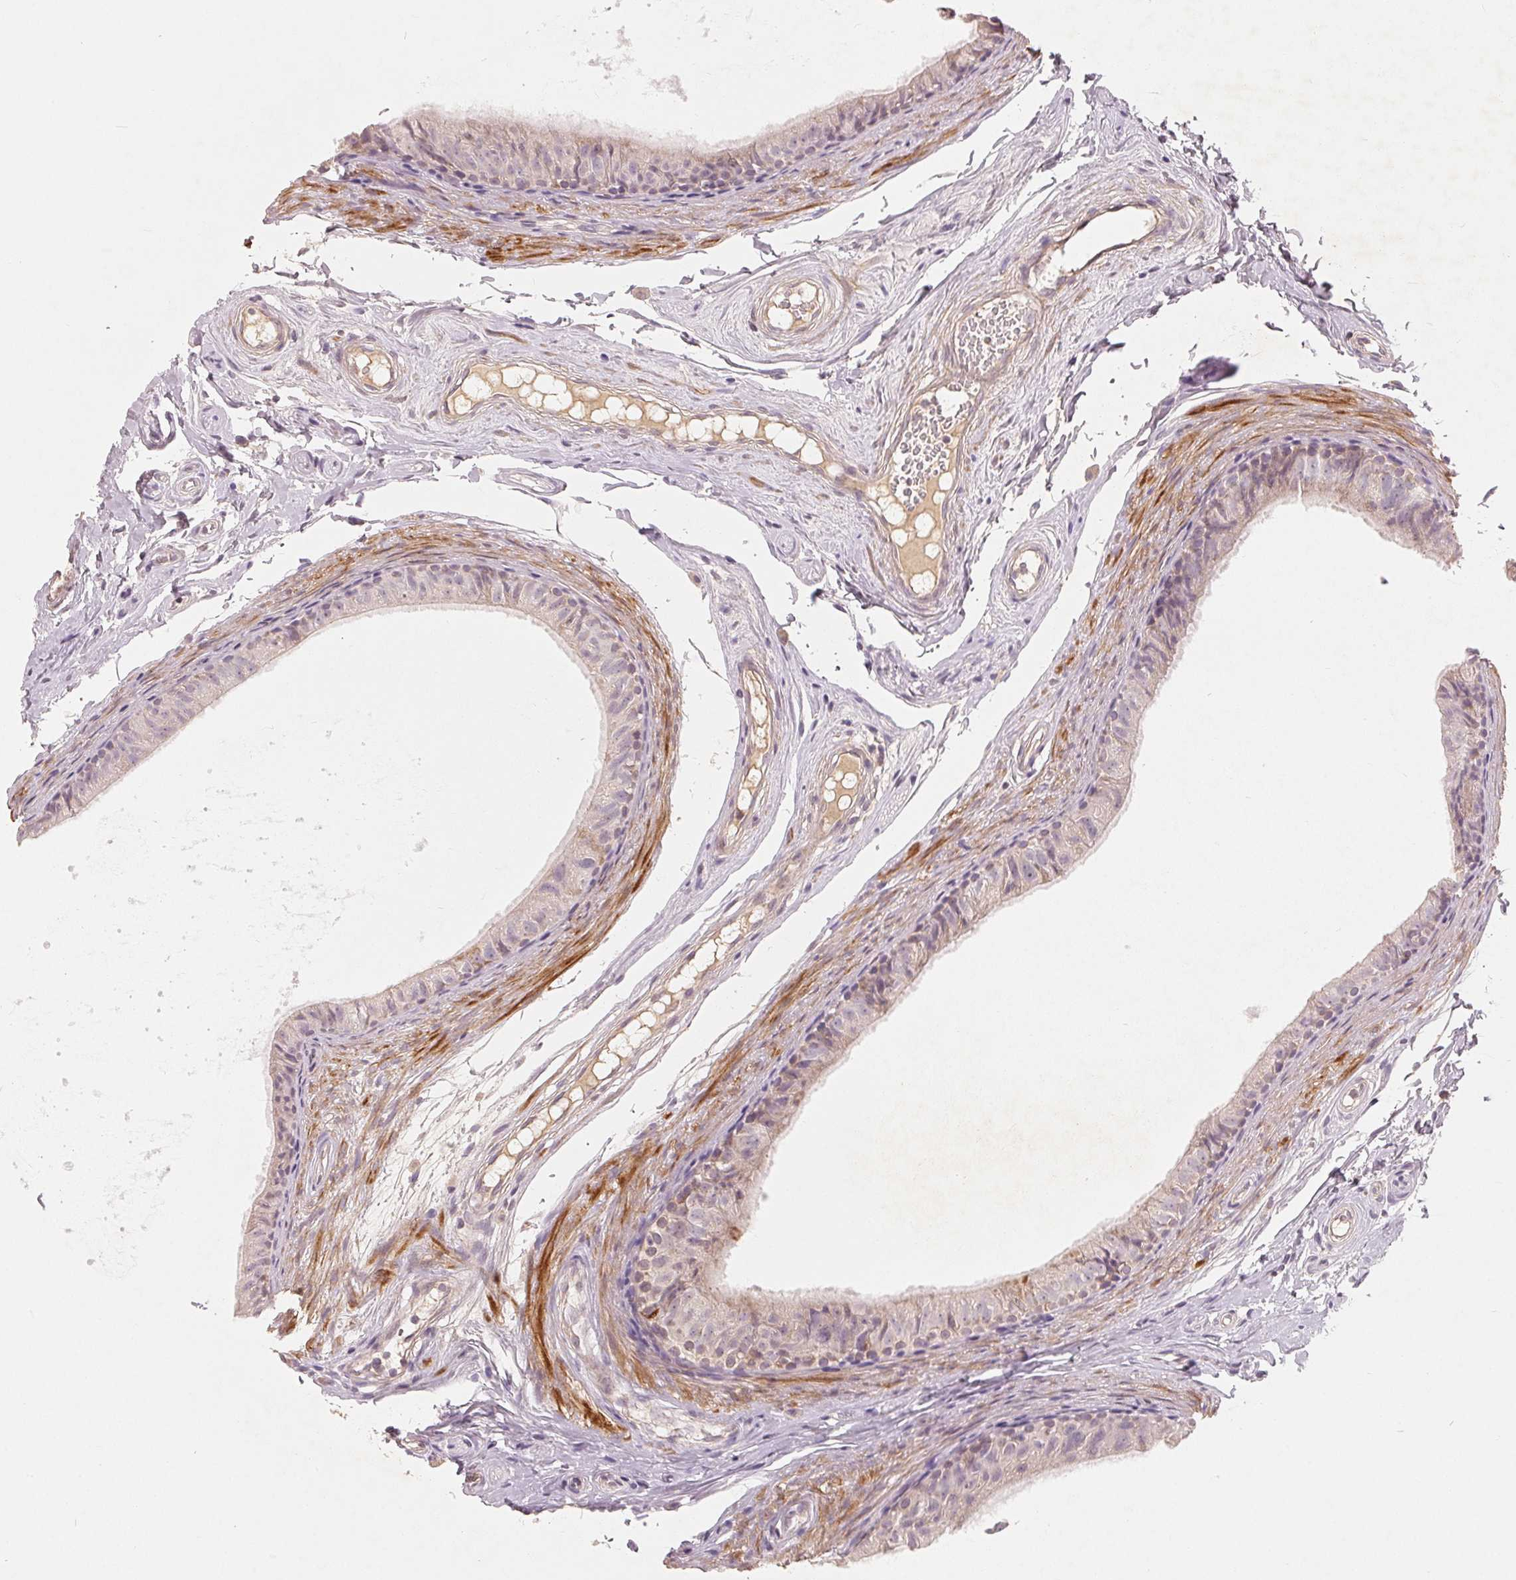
{"staining": {"intensity": "weak", "quantity": "25%-75%", "location": "cytoplasmic/membranous"}, "tissue": "epididymis", "cell_type": "Glandular cells", "image_type": "normal", "snomed": [{"axis": "morphology", "description": "Normal tissue, NOS"}, {"axis": "topography", "description": "Epididymis"}], "caption": "Unremarkable epididymis demonstrates weak cytoplasmic/membranous staining in about 25%-75% of glandular cells, visualized by immunohistochemistry.", "gene": "GHITM", "patient": {"sex": "male", "age": 45}}